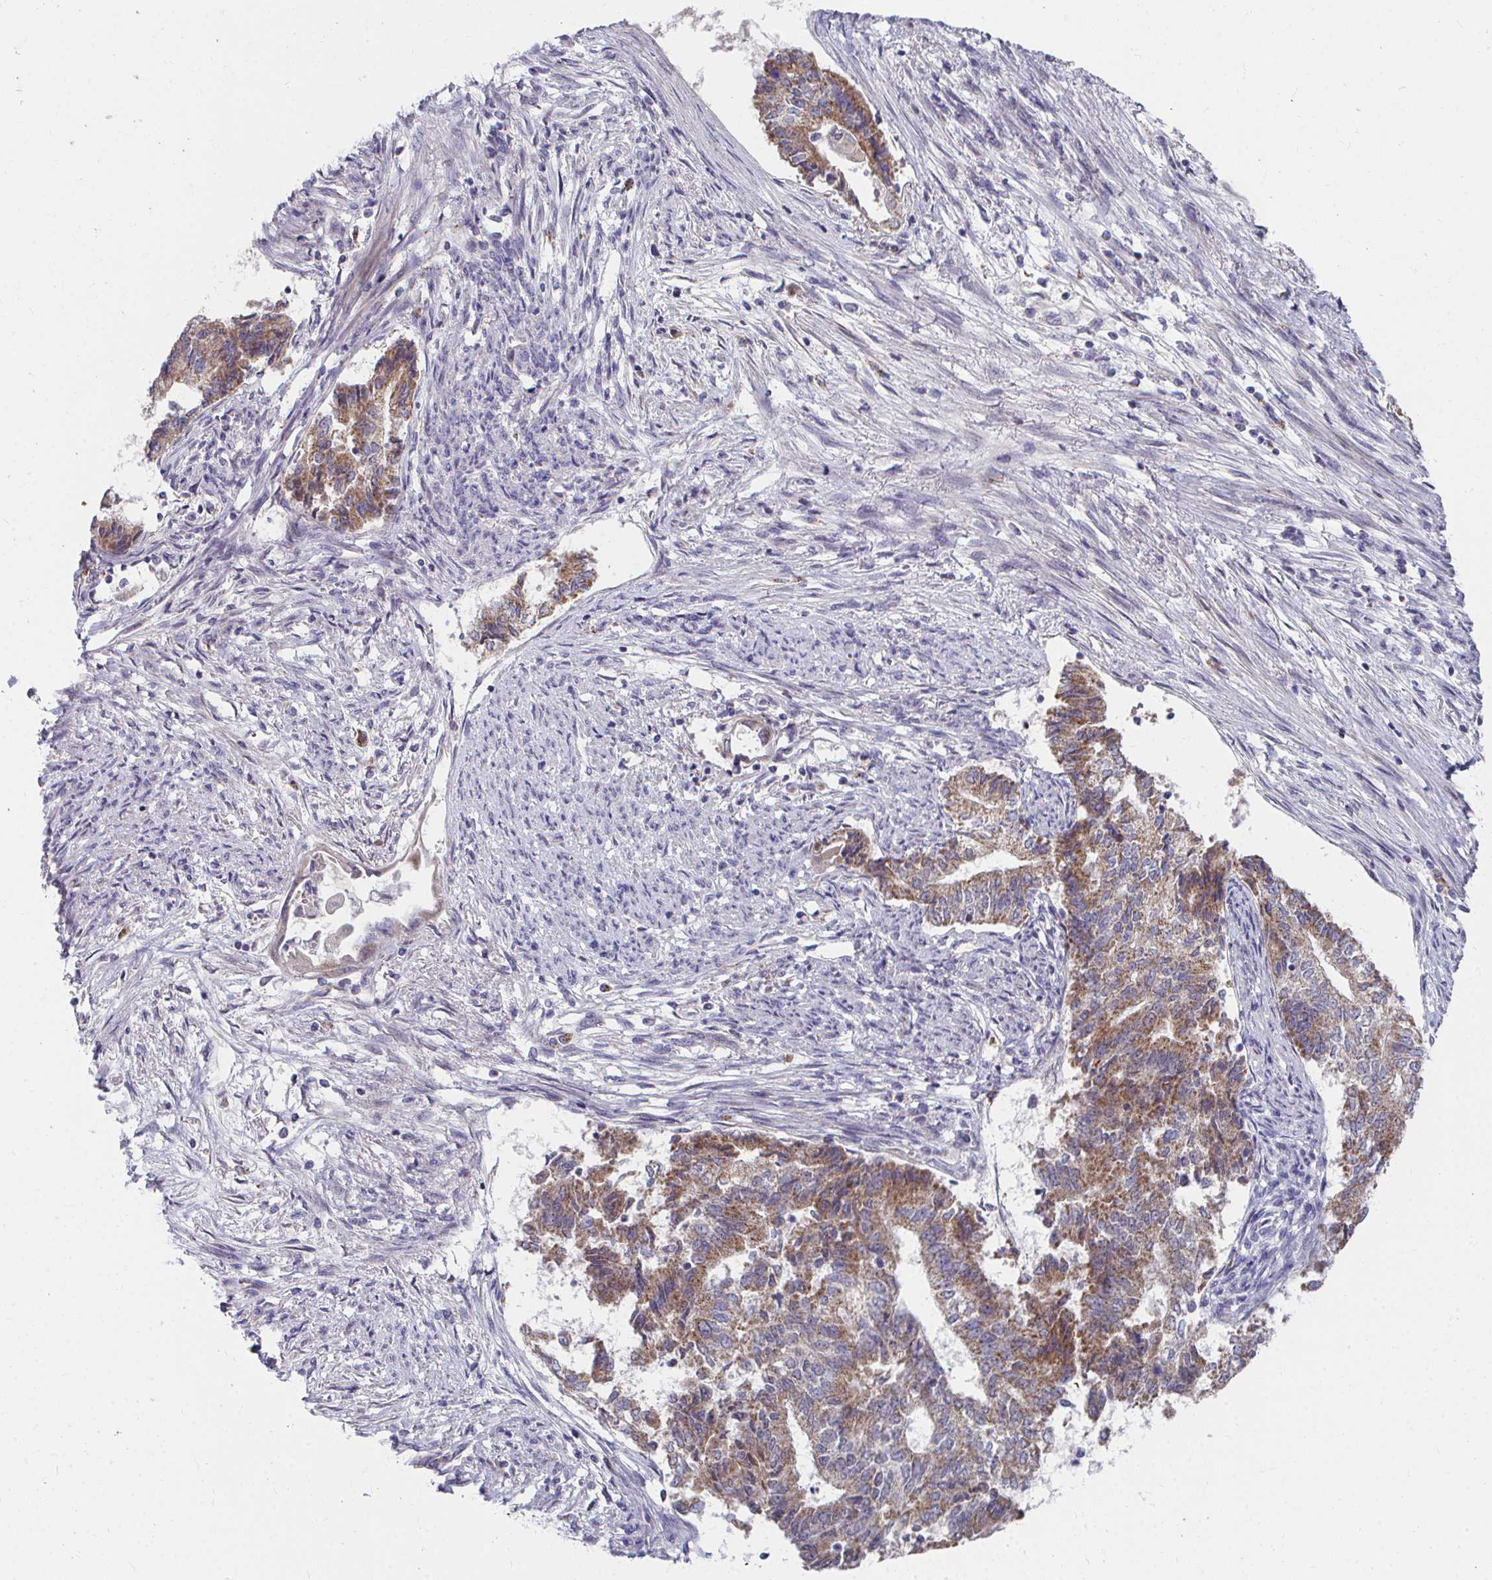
{"staining": {"intensity": "moderate", "quantity": ">75%", "location": "cytoplasmic/membranous"}, "tissue": "endometrial cancer", "cell_type": "Tumor cells", "image_type": "cancer", "snomed": [{"axis": "morphology", "description": "Adenocarcinoma, NOS"}, {"axis": "topography", "description": "Endometrium"}], "caption": "Protein staining of endometrial cancer (adenocarcinoma) tissue reveals moderate cytoplasmic/membranous staining in about >75% of tumor cells.", "gene": "PEX3", "patient": {"sex": "female", "age": 65}}